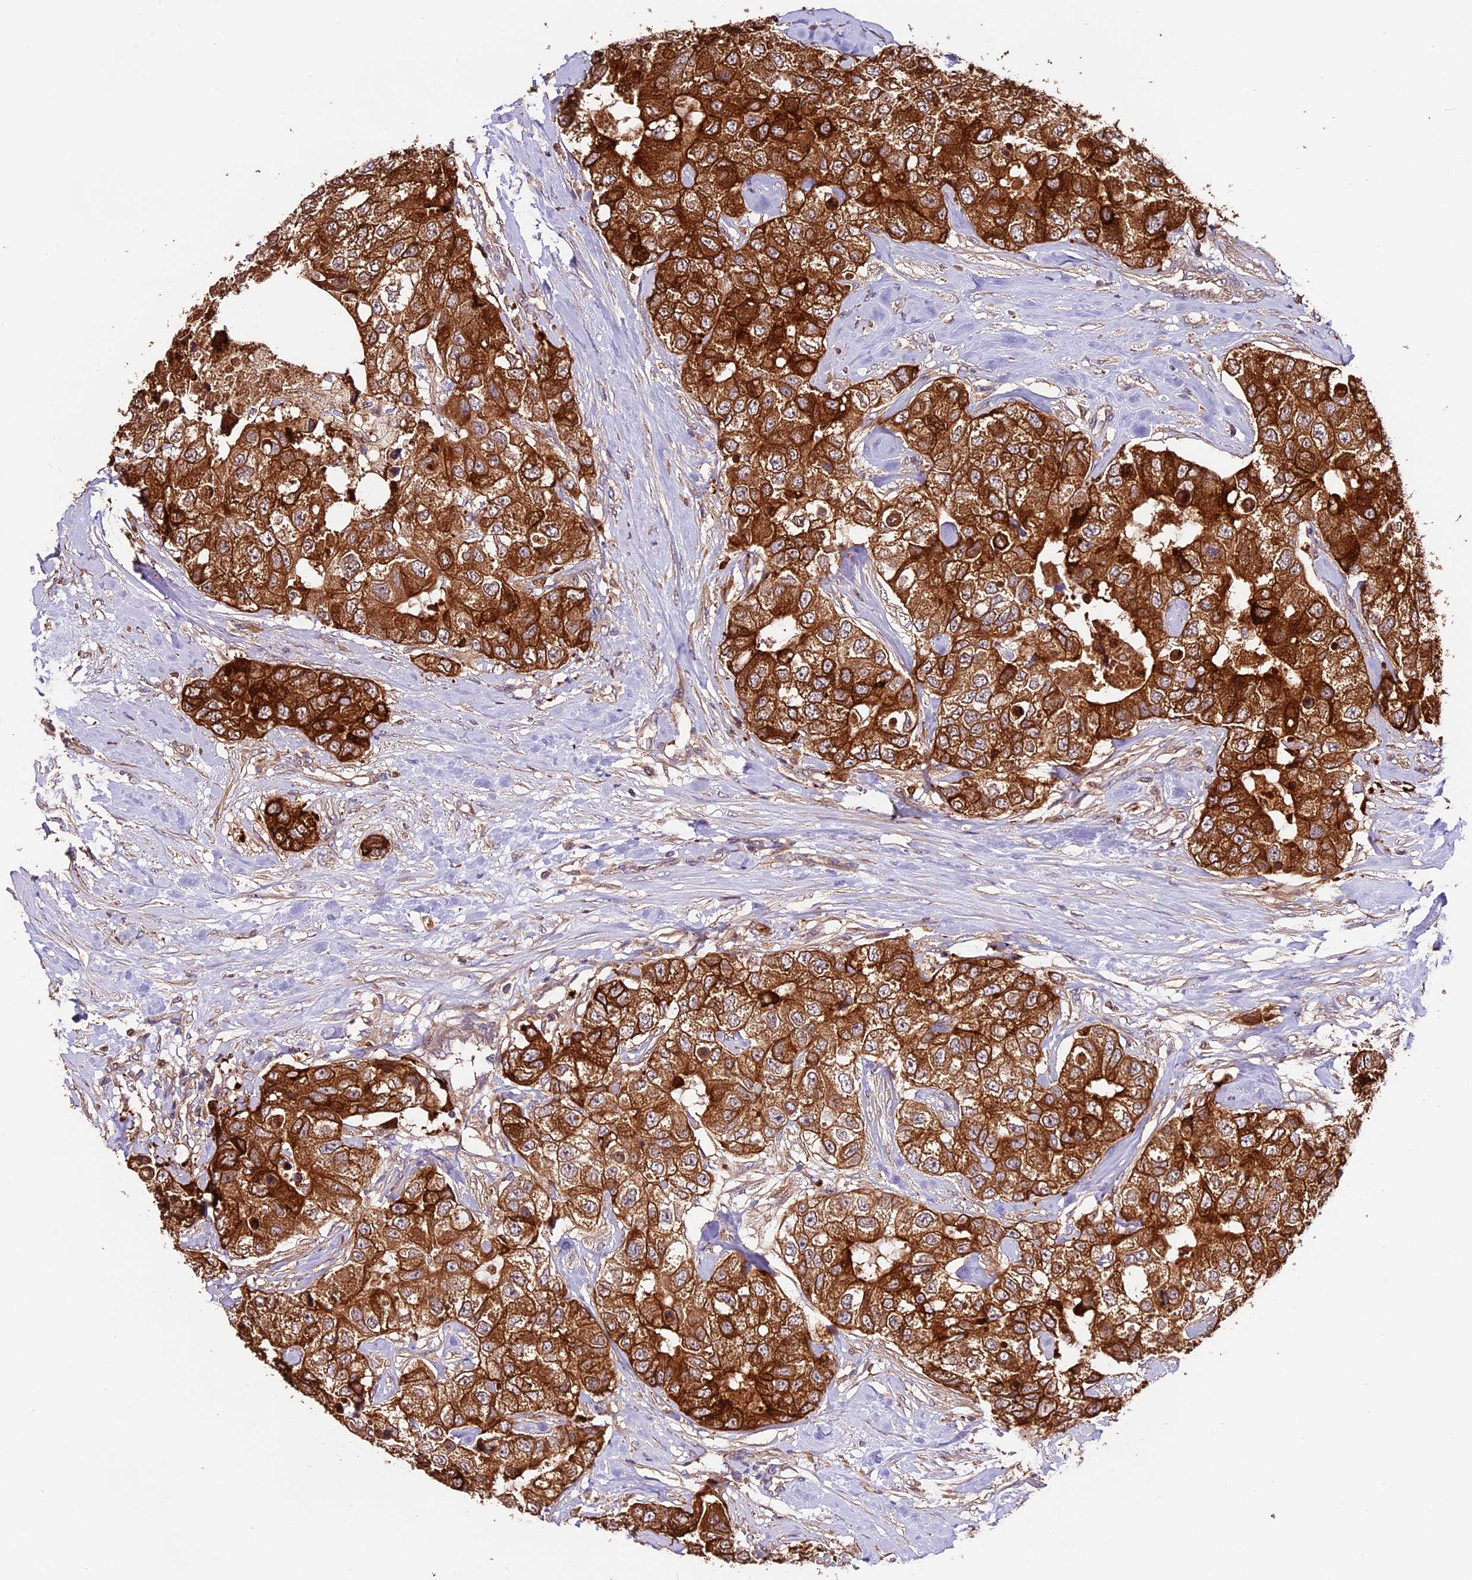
{"staining": {"intensity": "strong", "quantity": ">75%", "location": "cytoplasmic/membranous"}, "tissue": "breast cancer", "cell_type": "Tumor cells", "image_type": "cancer", "snomed": [{"axis": "morphology", "description": "Duct carcinoma"}, {"axis": "topography", "description": "Breast"}], "caption": "Immunohistochemistry of intraductal carcinoma (breast) displays high levels of strong cytoplasmic/membranous positivity in approximately >75% of tumor cells.", "gene": "CES3", "patient": {"sex": "female", "age": 62}}